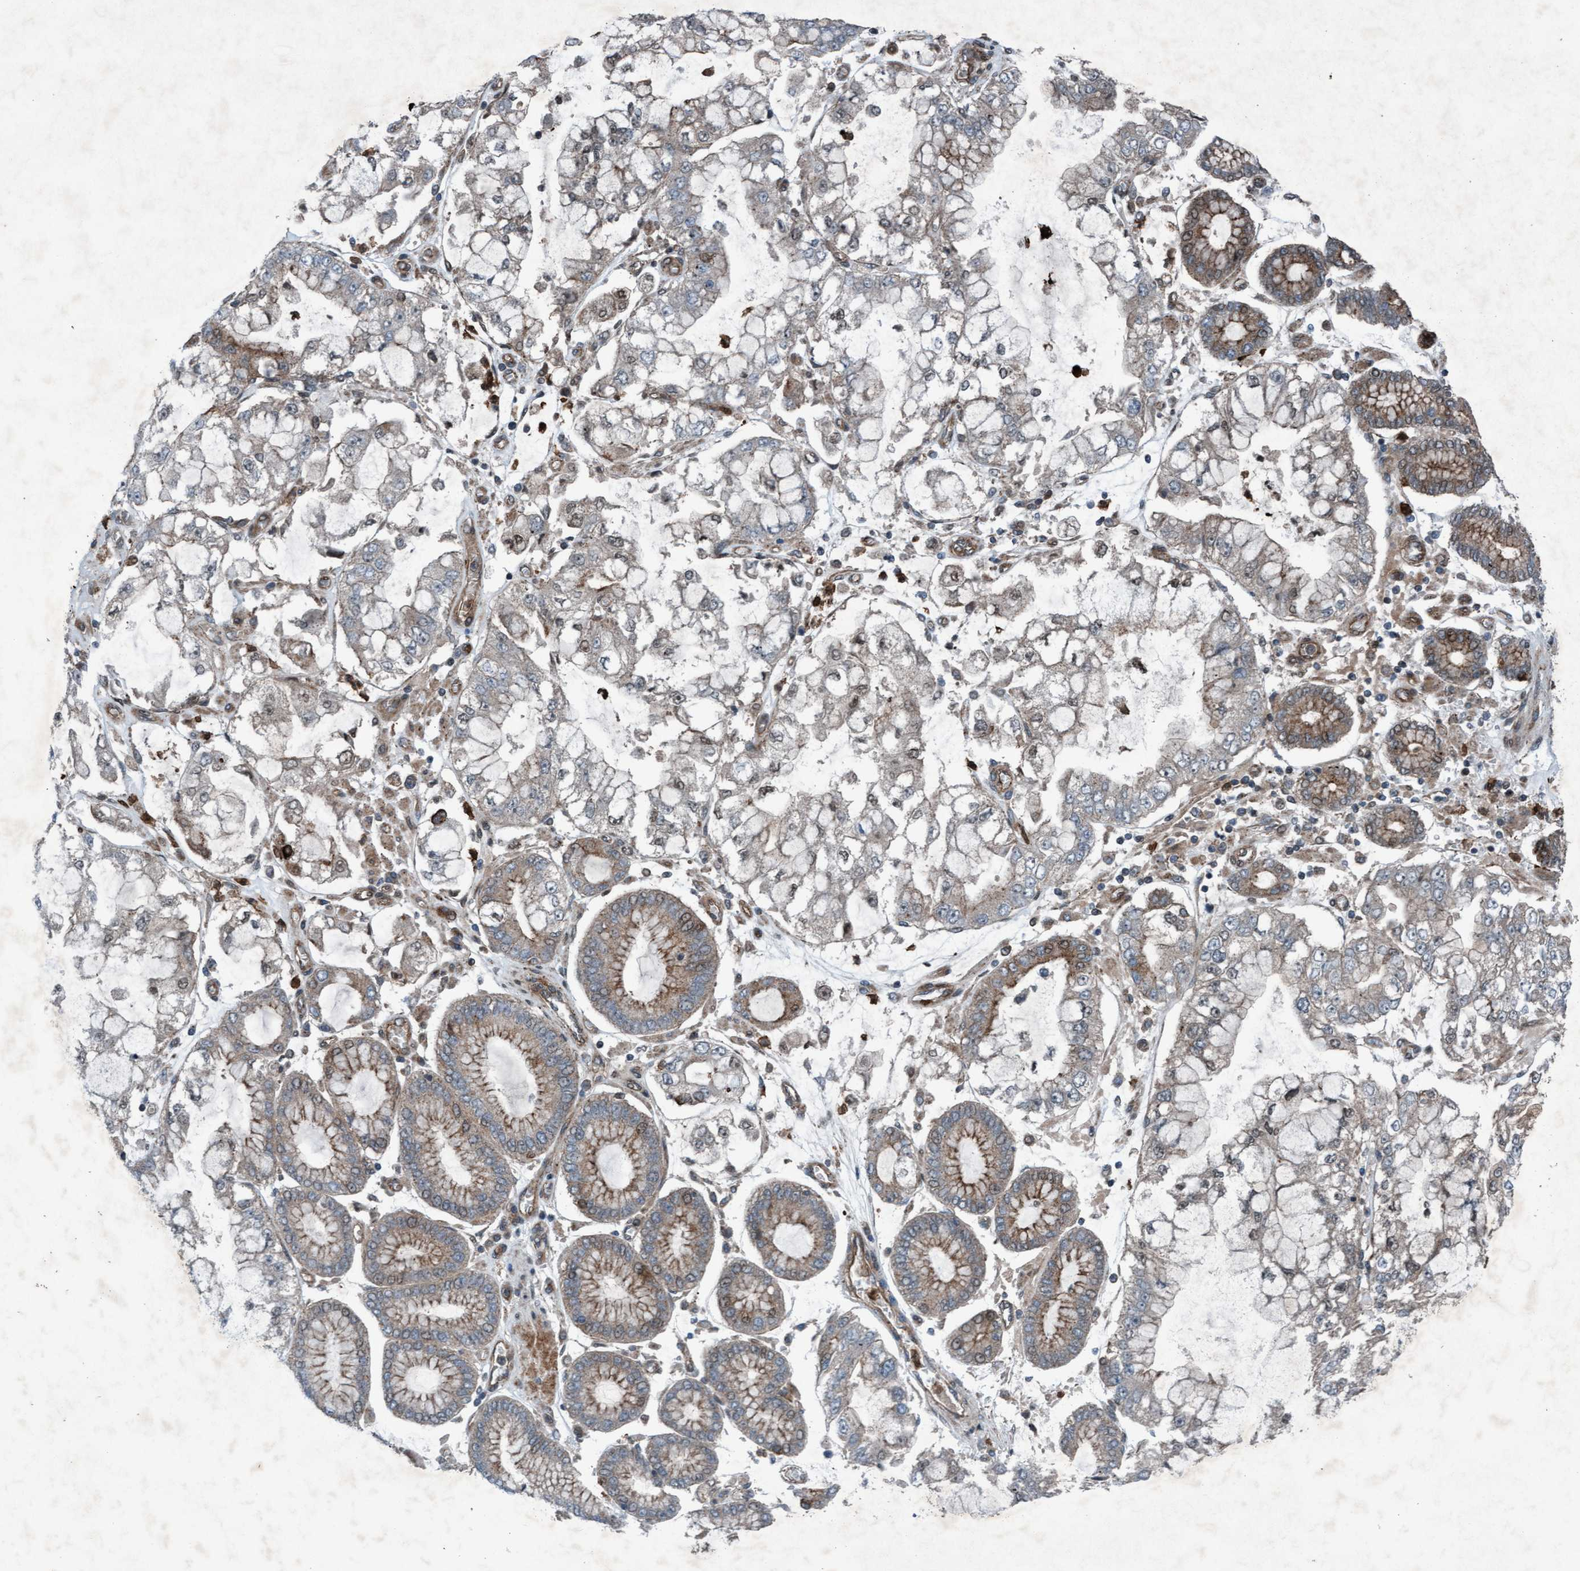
{"staining": {"intensity": "moderate", "quantity": ">75%", "location": "cytoplasmic/membranous"}, "tissue": "stomach cancer", "cell_type": "Tumor cells", "image_type": "cancer", "snomed": [{"axis": "morphology", "description": "Adenocarcinoma, NOS"}, {"axis": "topography", "description": "Stomach"}], "caption": "Human adenocarcinoma (stomach) stained with a brown dye exhibits moderate cytoplasmic/membranous positive staining in about >75% of tumor cells.", "gene": "PLXNB2", "patient": {"sex": "male", "age": 76}}